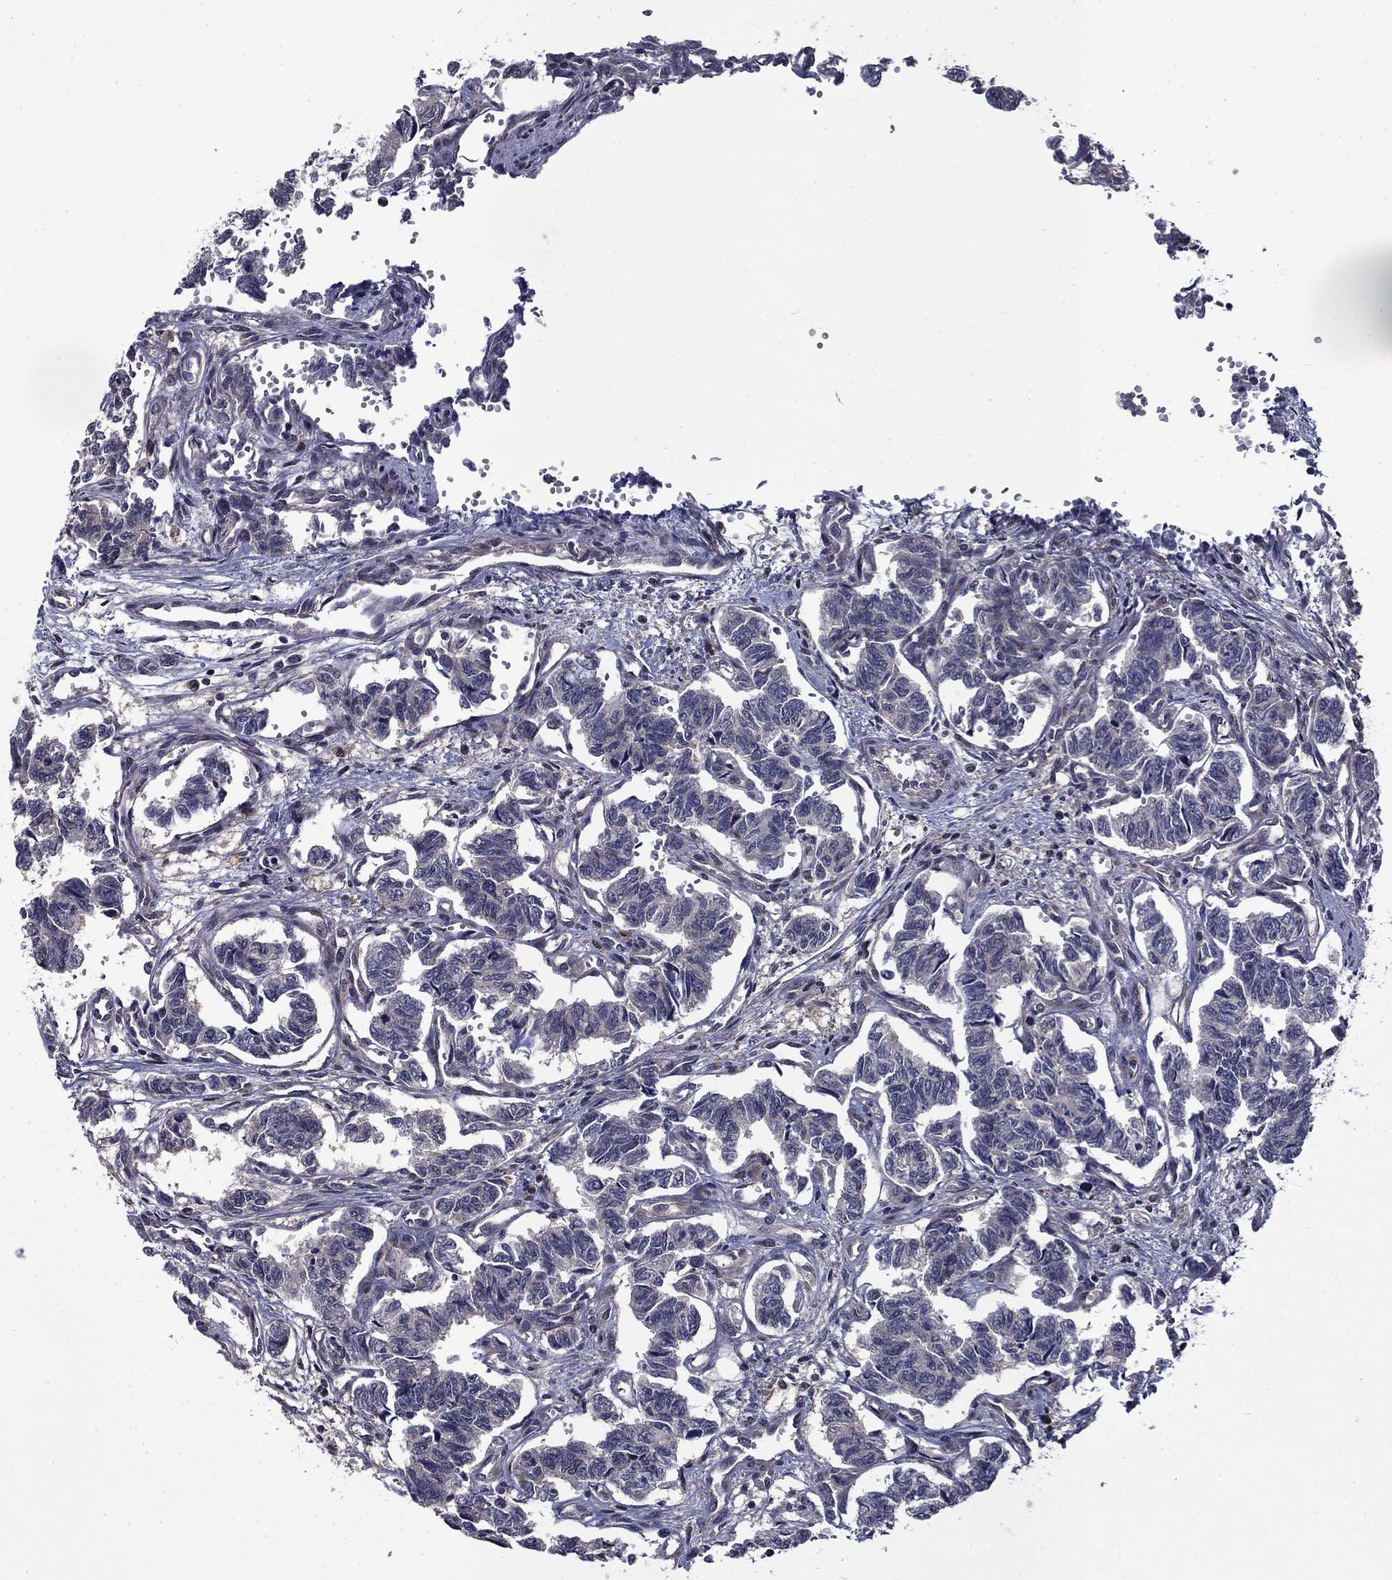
{"staining": {"intensity": "negative", "quantity": "none", "location": "none"}, "tissue": "carcinoid", "cell_type": "Tumor cells", "image_type": "cancer", "snomed": [{"axis": "morphology", "description": "Carcinoid, malignant, NOS"}, {"axis": "topography", "description": "Kidney"}], "caption": "A high-resolution histopathology image shows immunohistochemistry staining of carcinoid, which exhibits no significant expression in tumor cells.", "gene": "TPMT", "patient": {"sex": "female", "age": 41}}